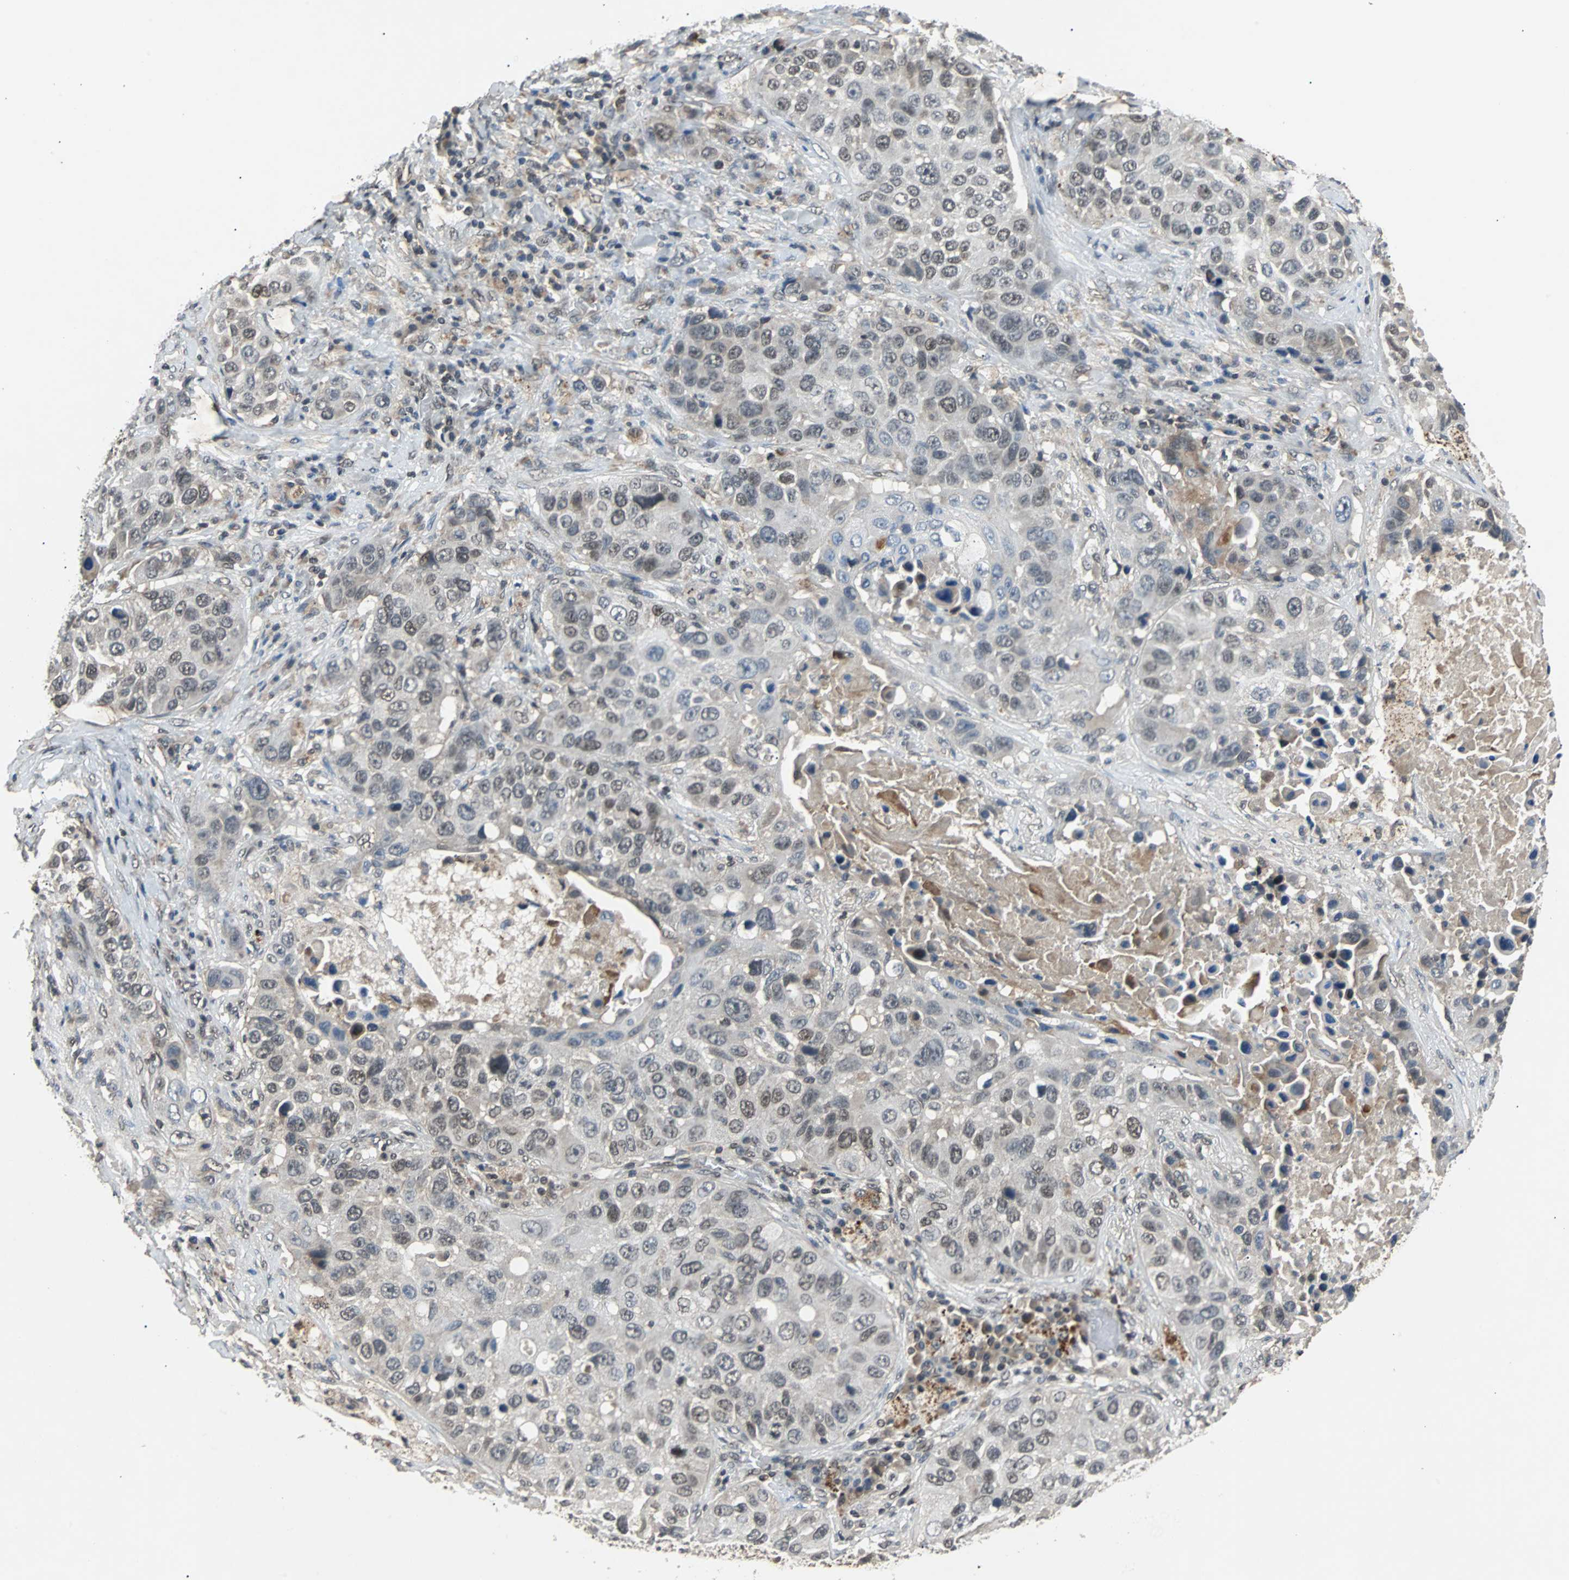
{"staining": {"intensity": "negative", "quantity": "none", "location": "none"}, "tissue": "lung cancer", "cell_type": "Tumor cells", "image_type": "cancer", "snomed": [{"axis": "morphology", "description": "Squamous cell carcinoma, NOS"}, {"axis": "topography", "description": "Lung"}], "caption": "A micrograph of human lung squamous cell carcinoma is negative for staining in tumor cells. Nuclei are stained in blue.", "gene": "PHC1", "patient": {"sex": "male", "age": 57}}